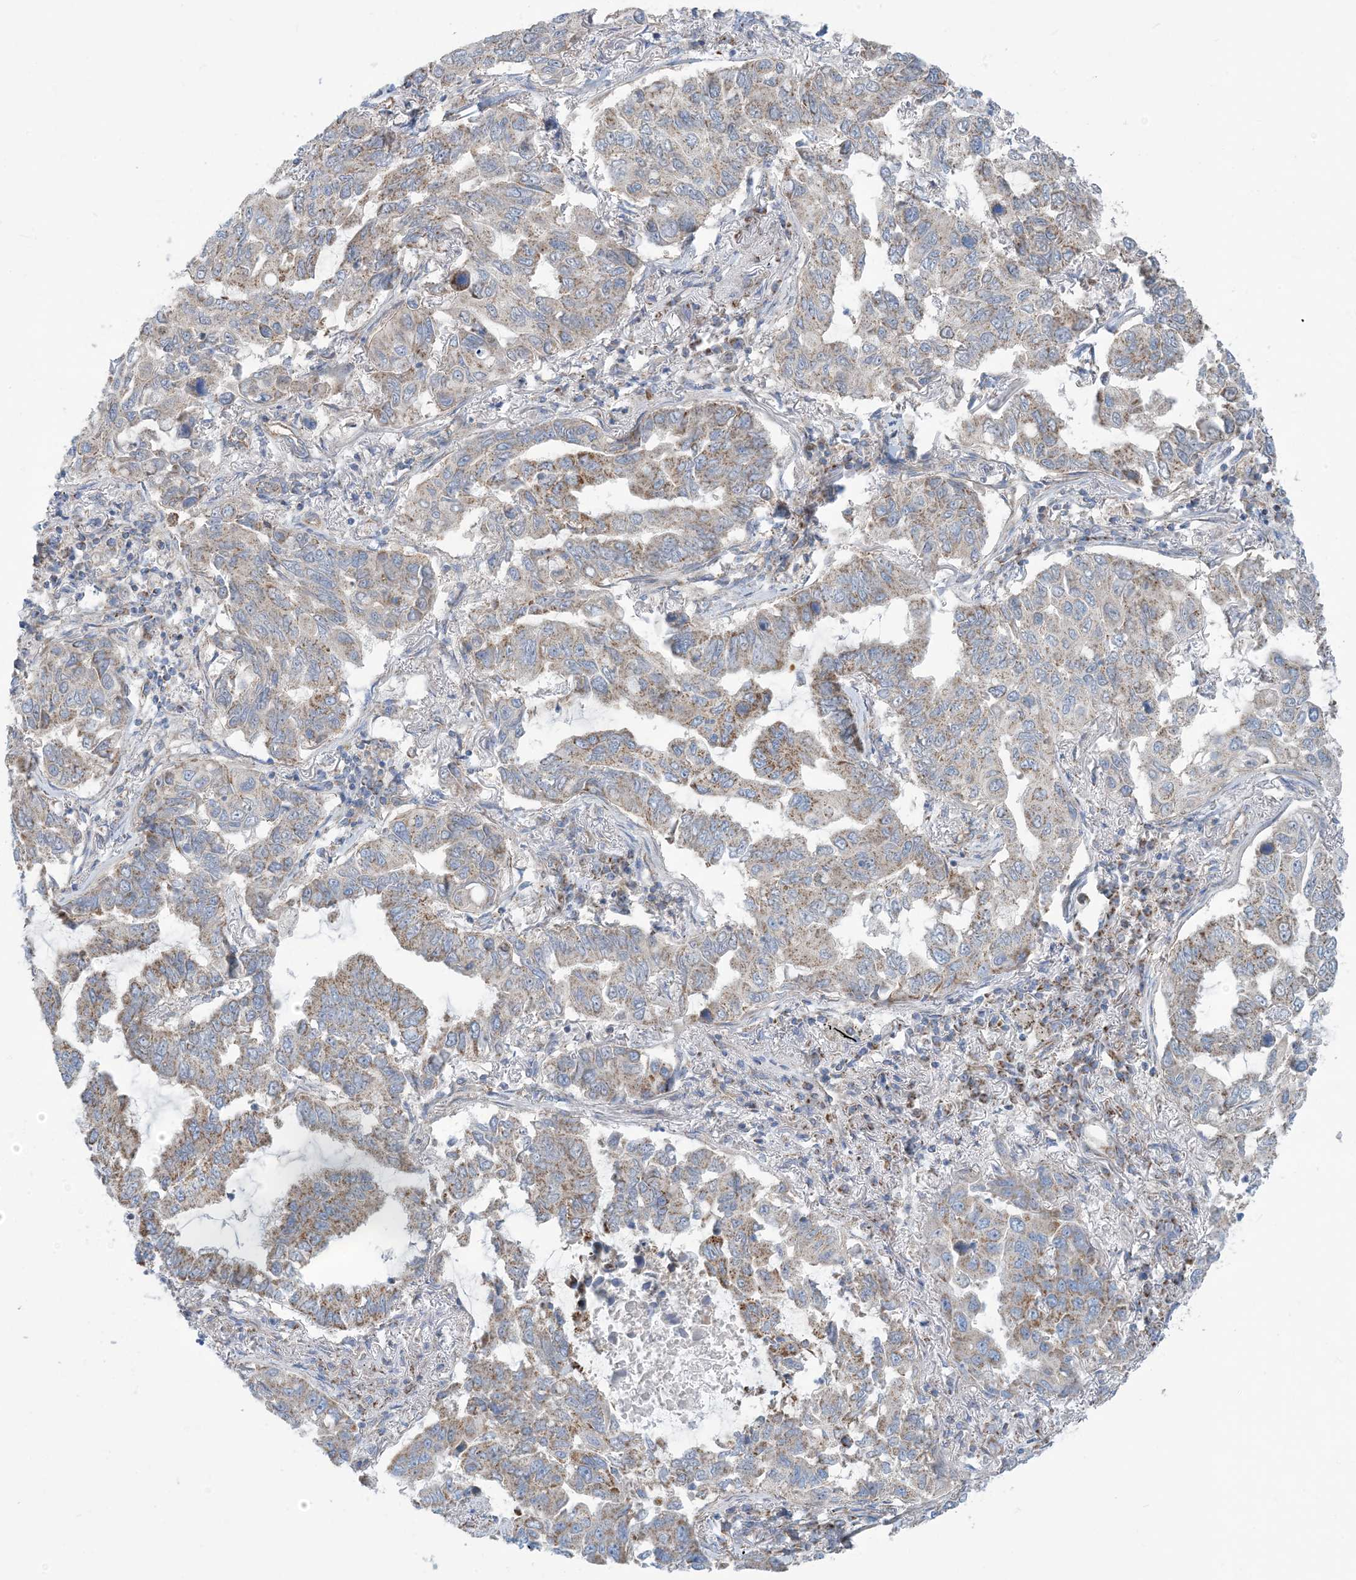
{"staining": {"intensity": "weak", "quantity": ">75%", "location": "cytoplasmic/membranous"}, "tissue": "lung cancer", "cell_type": "Tumor cells", "image_type": "cancer", "snomed": [{"axis": "morphology", "description": "Adenocarcinoma, NOS"}, {"axis": "topography", "description": "Lung"}], "caption": "High-magnification brightfield microscopy of lung cancer stained with DAB (brown) and counterstained with hematoxylin (blue). tumor cells exhibit weak cytoplasmic/membranous positivity is appreciated in approximately>75% of cells.", "gene": "PHOSPHO2", "patient": {"sex": "male", "age": 64}}